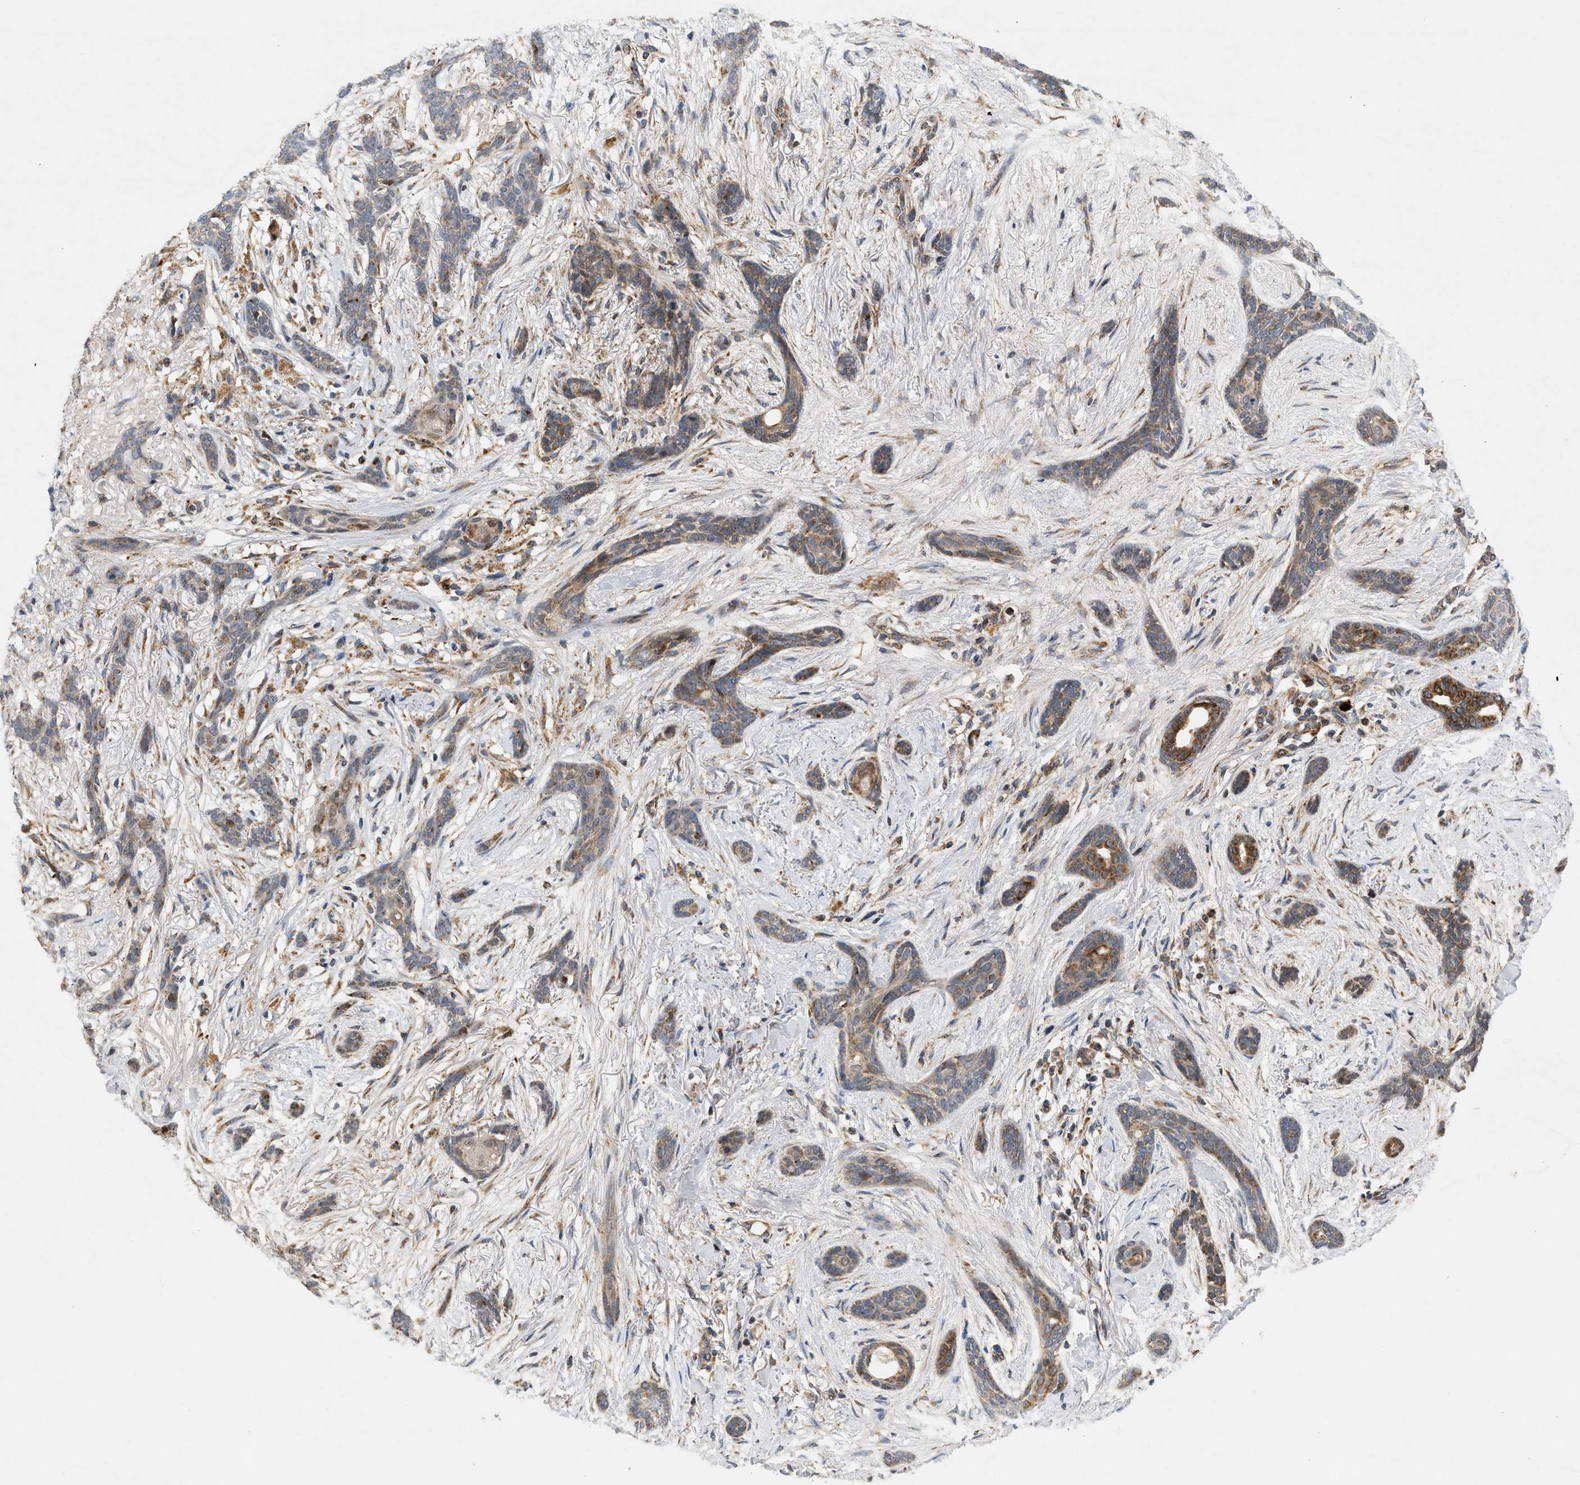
{"staining": {"intensity": "moderate", "quantity": "25%-75%", "location": "cytoplasmic/membranous"}, "tissue": "skin cancer", "cell_type": "Tumor cells", "image_type": "cancer", "snomed": [{"axis": "morphology", "description": "Basal cell carcinoma"}, {"axis": "morphology", "description": "Adnexal tumor, benign"}, {"axis": "topography", "description": "Skin"}], "caption": "High-magnification brightfield microscopy of basal cell carcinoma (skin) stained with DAB (brown) and counterstained with hematoxylin (blue). tumor cells exhibit moderate cytoplasmic/membranous positivity is appreciated in about25%-75% of cells. The staining is performed using DAB (3,3'-diaminobenzidine) brown chromogen to label protein expression. The nuclei are counter-stained blue using hematoxylin.", "gene": "MCU", "patient": {"sex": "female", "age": 42}}